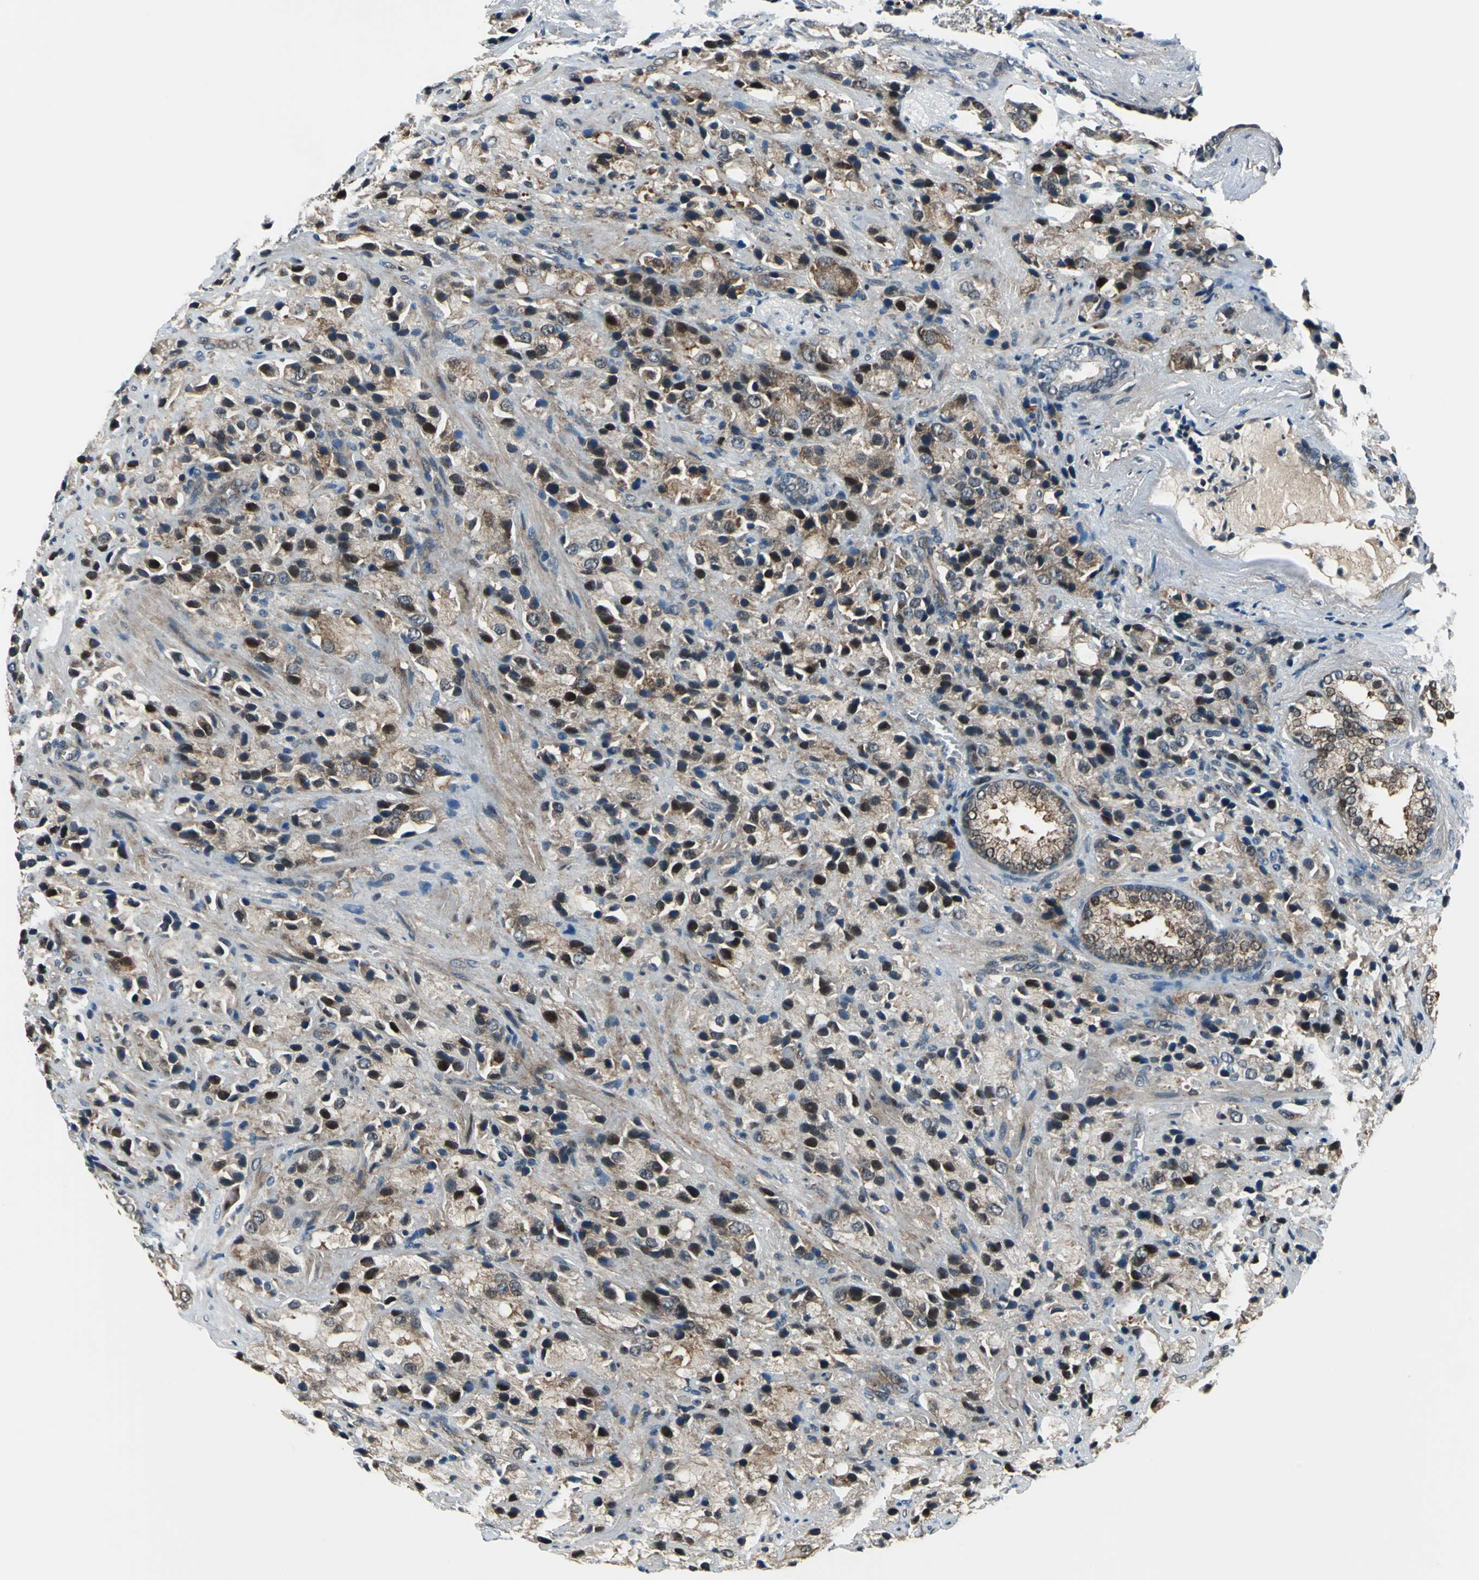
{"staining": {"intensity": "moderate", "quantity": ">75%", "location": "cytoplasmic/membranous"}, "tissue": "prostate cancer", "cell_type": "Tumor cells", "image_type": "cancer", "snomed": [{"axis": "morphology", "description": "Adenocarcinoma, High grade"}, {"axis": "topography", "description": "Prostate"}], "caption": "Immunohistochemical staining of prostate cancer (adenocarcinoma (high-grade)) shows moderate cytoplasmic/membranous protein positivity in approximately >75% of tumor cells. Nuclei are stained in blue.", "gene": "POLR3K", "patient": {"sex": "male", "age": 70}}